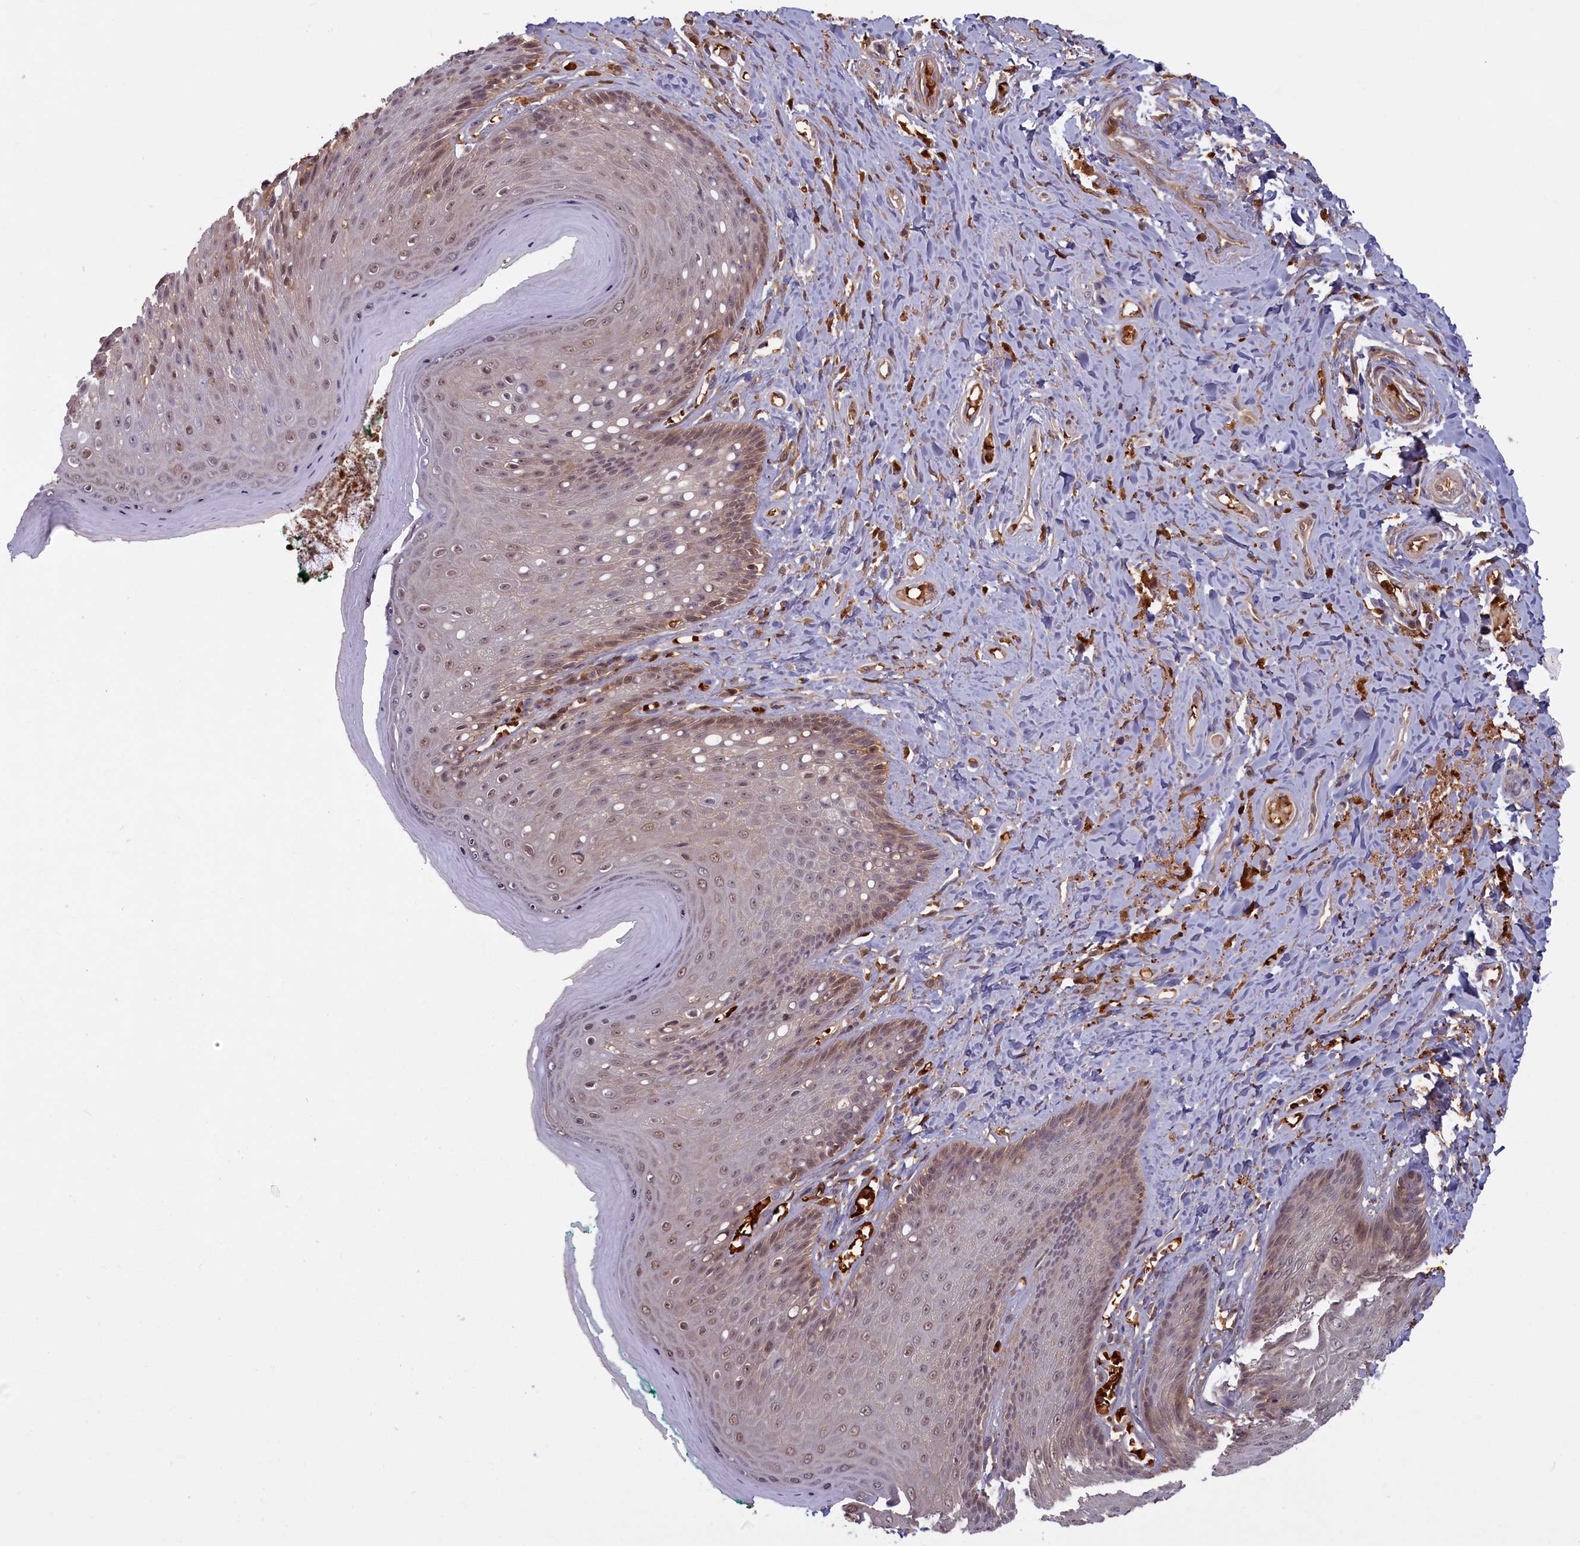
{"staining": {"intensity": "weak", "quantity": ">75%", "location": "nuclear"}, "tissue": "skin", "cell_type": "Epidermal cells", "image_type": "normal", "snomed": [{"axis": "morphology", "description": "Normal tissue, NOS"}, {"axis": "topography", "description": "Anal"}], "caption": "Immunohistochemistry staining of benign skin, which demonstrates low levels of weak nuclear expression in about >75% of epidermal cells indicating weak nuclear protein positivity. The staining was performed using DAB (brown) for protein detection and nuclei were counterstained in hematoxylin (blue).", "gene": "BLVRB", "patient": {"sex": "male", "age": 78}}